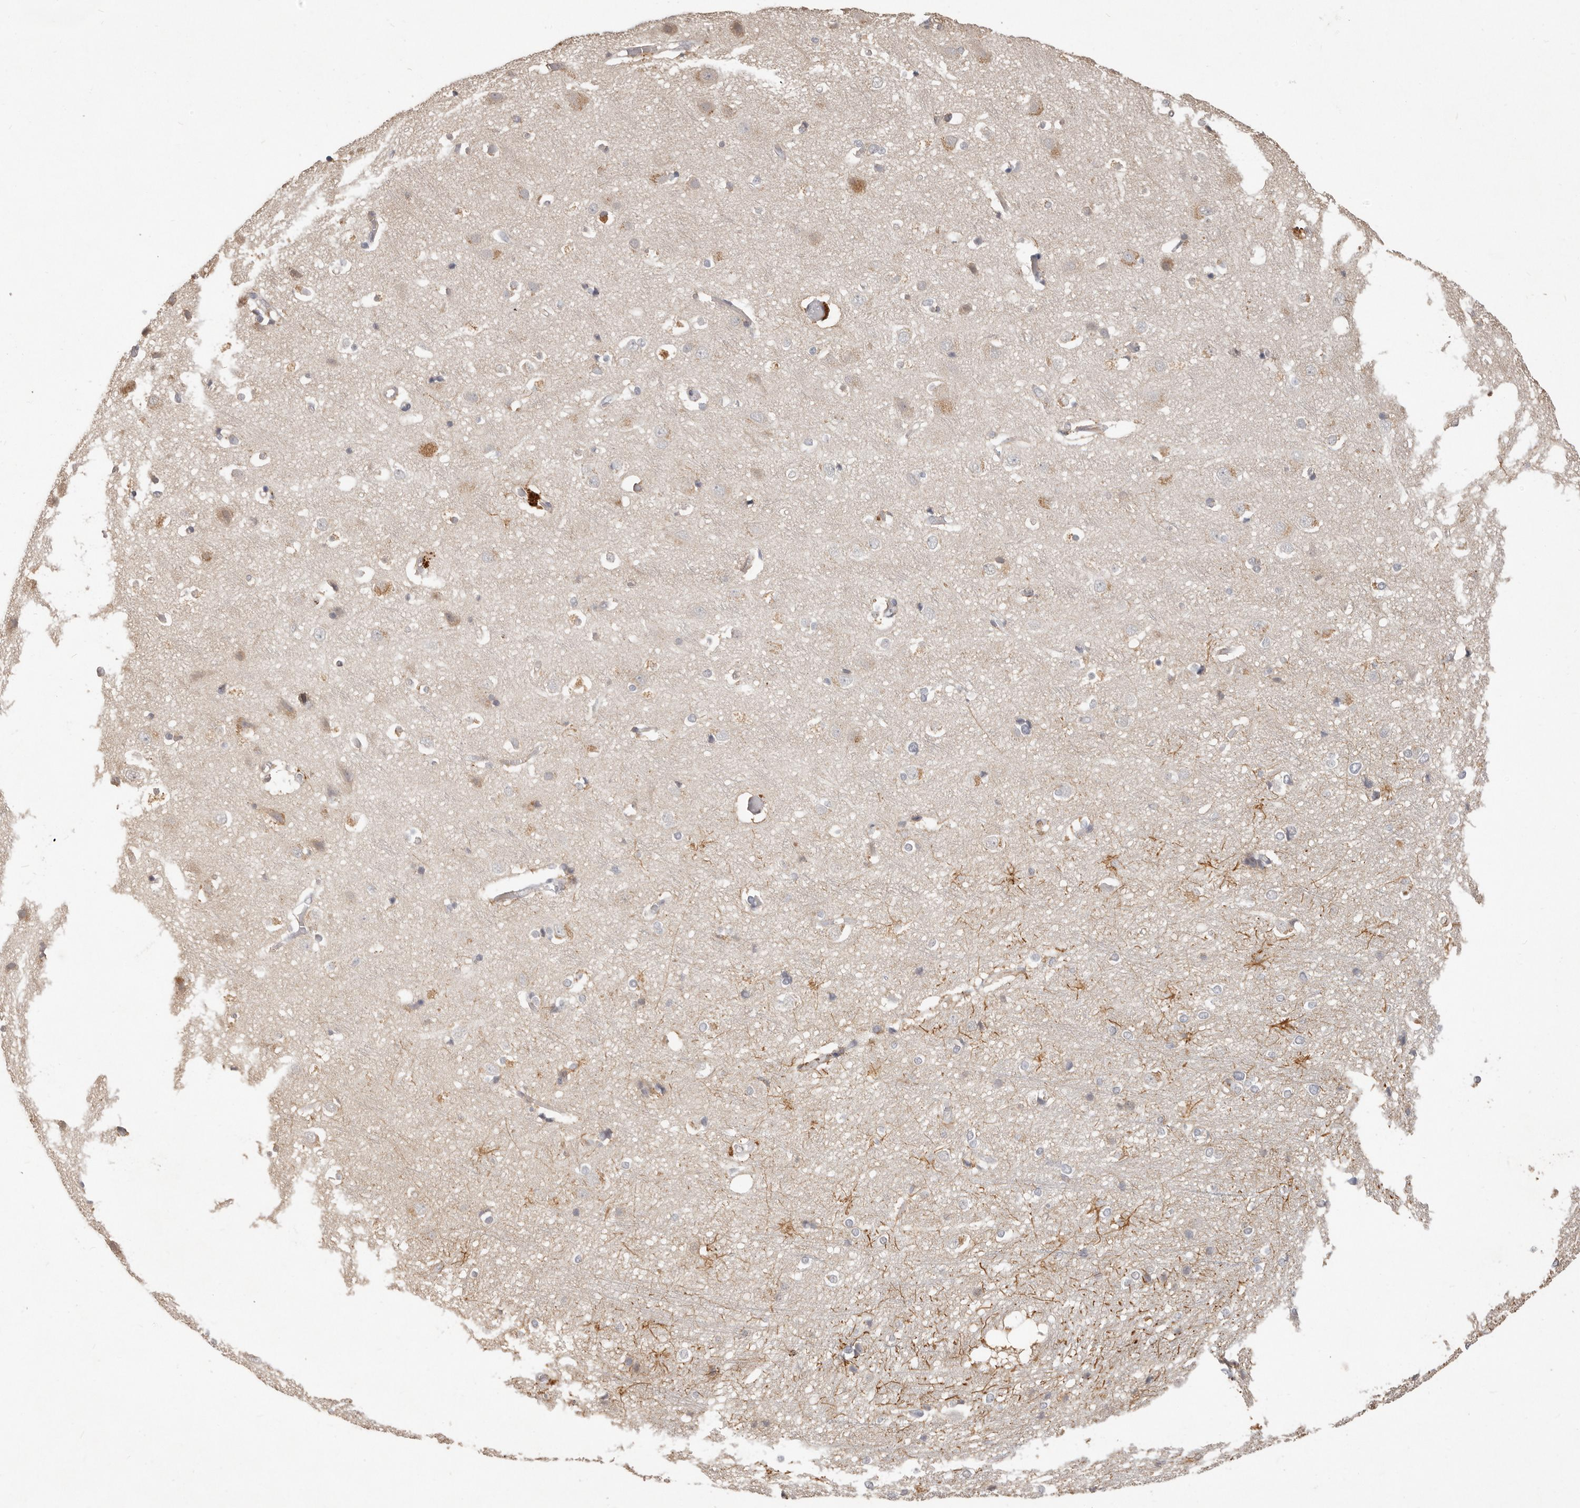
{"staining": {"intensity": "weak", "quantity": "25%-75%", "location": "cytoplasmic/membranous"}, "tissue": "cerebral cortex", "cell_type": "Endothelial cells", "image_type": "normal", "snomed": [{"axis": "morphology", "description": "Normal tissue, NOS"}, {"axis": "topography", "description": "Cerebral cortex"}], "caption": "Weak cytoplasmic/membranous protein staining is present in about 25%-75% of endothelial cells in cerebral cortex.", "gene": "MTFR2", "patient": {"sex": "male", "age": 54}}